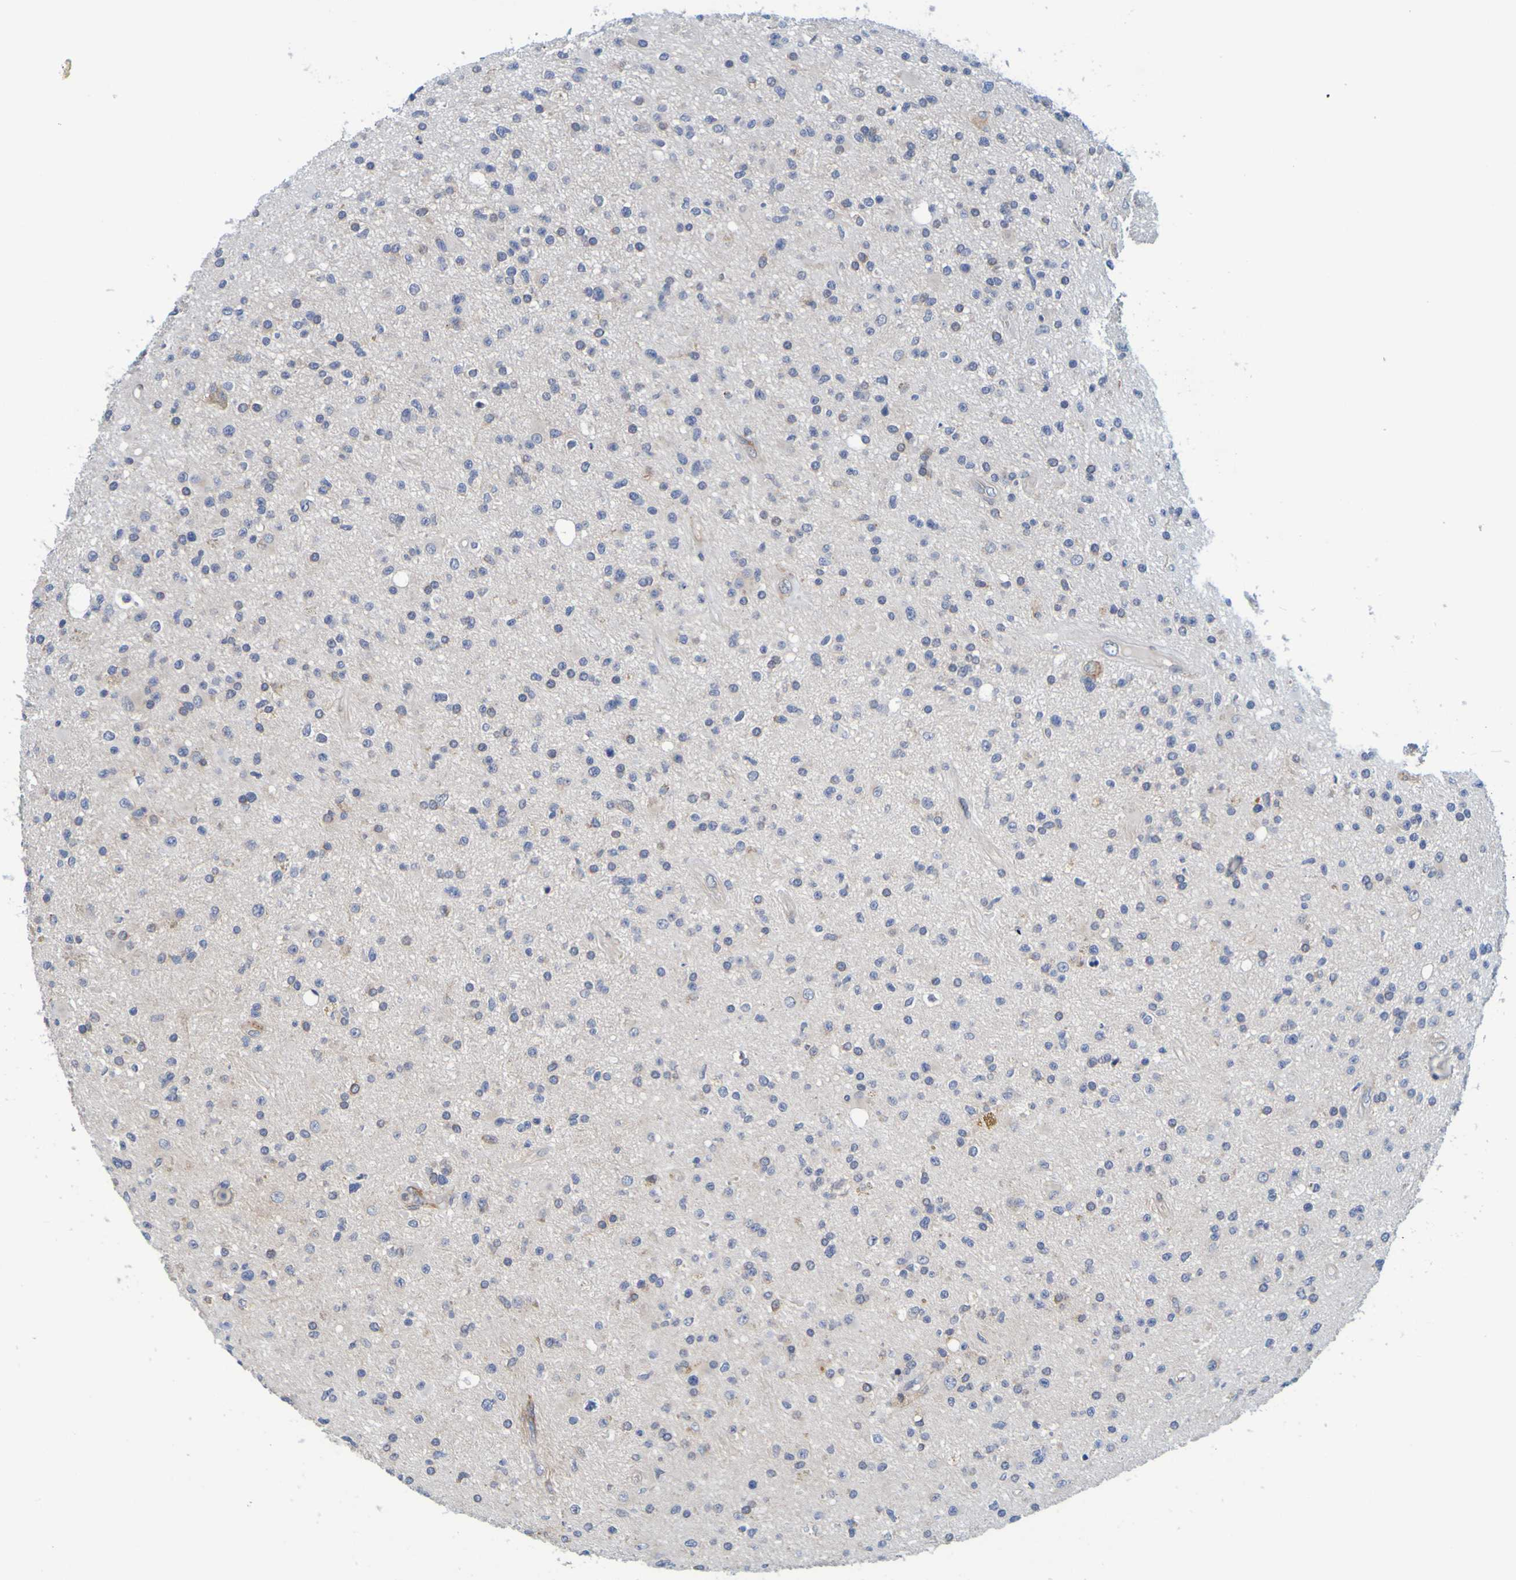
{"staining": {"intensity": "negative", "quantity": "none", "location": "none"}, "tissue": "glioma", "cell_type": "Tumor cells", "image_type": "cancer", "snomed": [{"axis": "morphology", "description": "Glioma, malignant, High grade"}, {"axis": "topography", "description": "Brain"}], "caption": "The IHC micrograph has no significant expression in tumor cells of malignant high-grade glioma tissue. Nuclei are stained in blue.", "gene": "SIL1", "patient": {"sex": "male", "age": 33}}